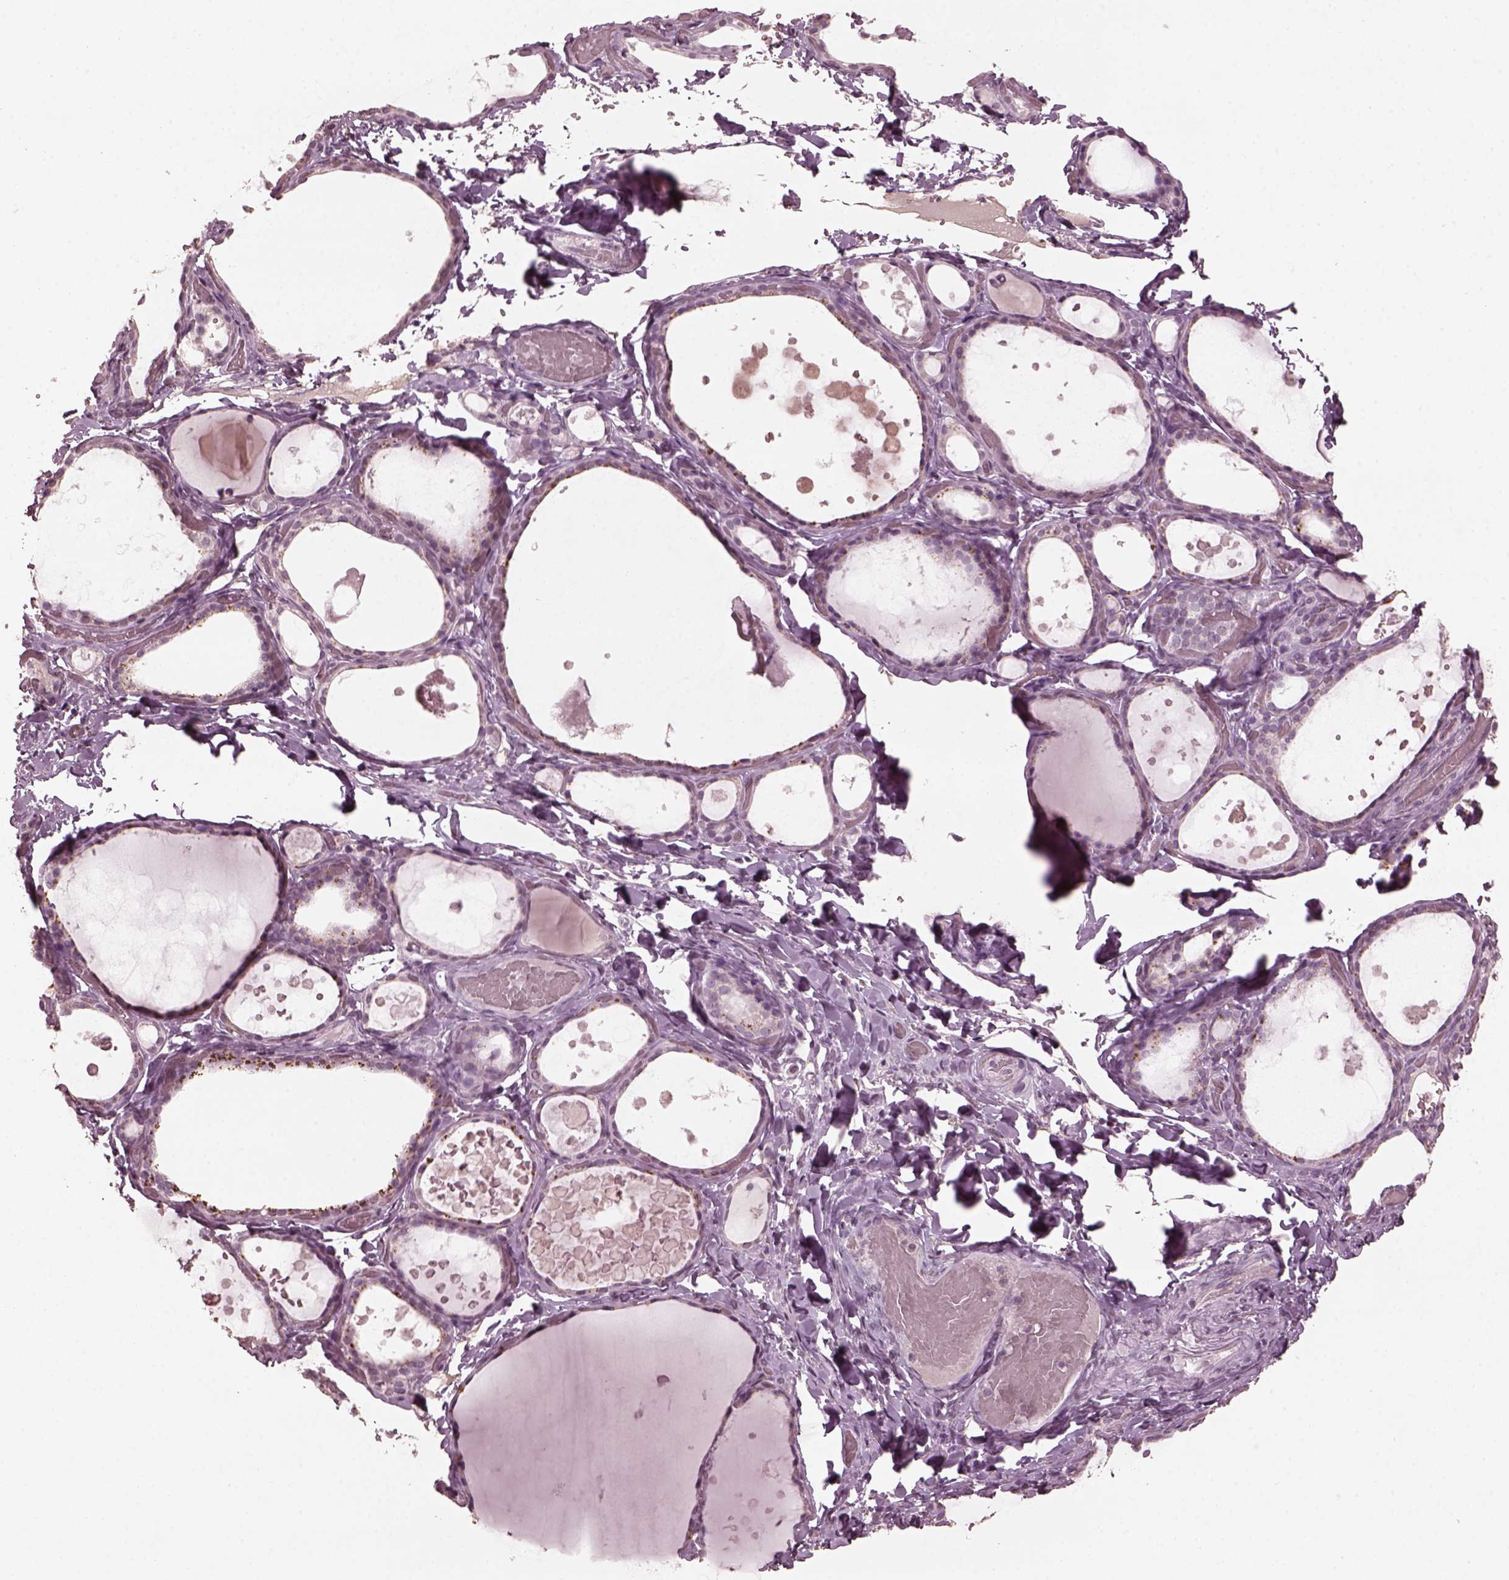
{"staining": {"intensity": "negative", "quantity": "none", "location": "none"}, "tissue": "thyroid gland", "cell_type": "Glandular cells", "image_type": "normal", "snomed": [{"axis": "morphology", "description": "Normal tissue, NOS"}, {"axis": "topography", "description": "Thyroid gland"}], "caption": "Immunohistochemical staining of normal thyroid gland displays no significant expression in glandular cells. Nuclei are stained in blue.", "gene": "KRT79", "patient": {"sex": "female", "age": 56}}